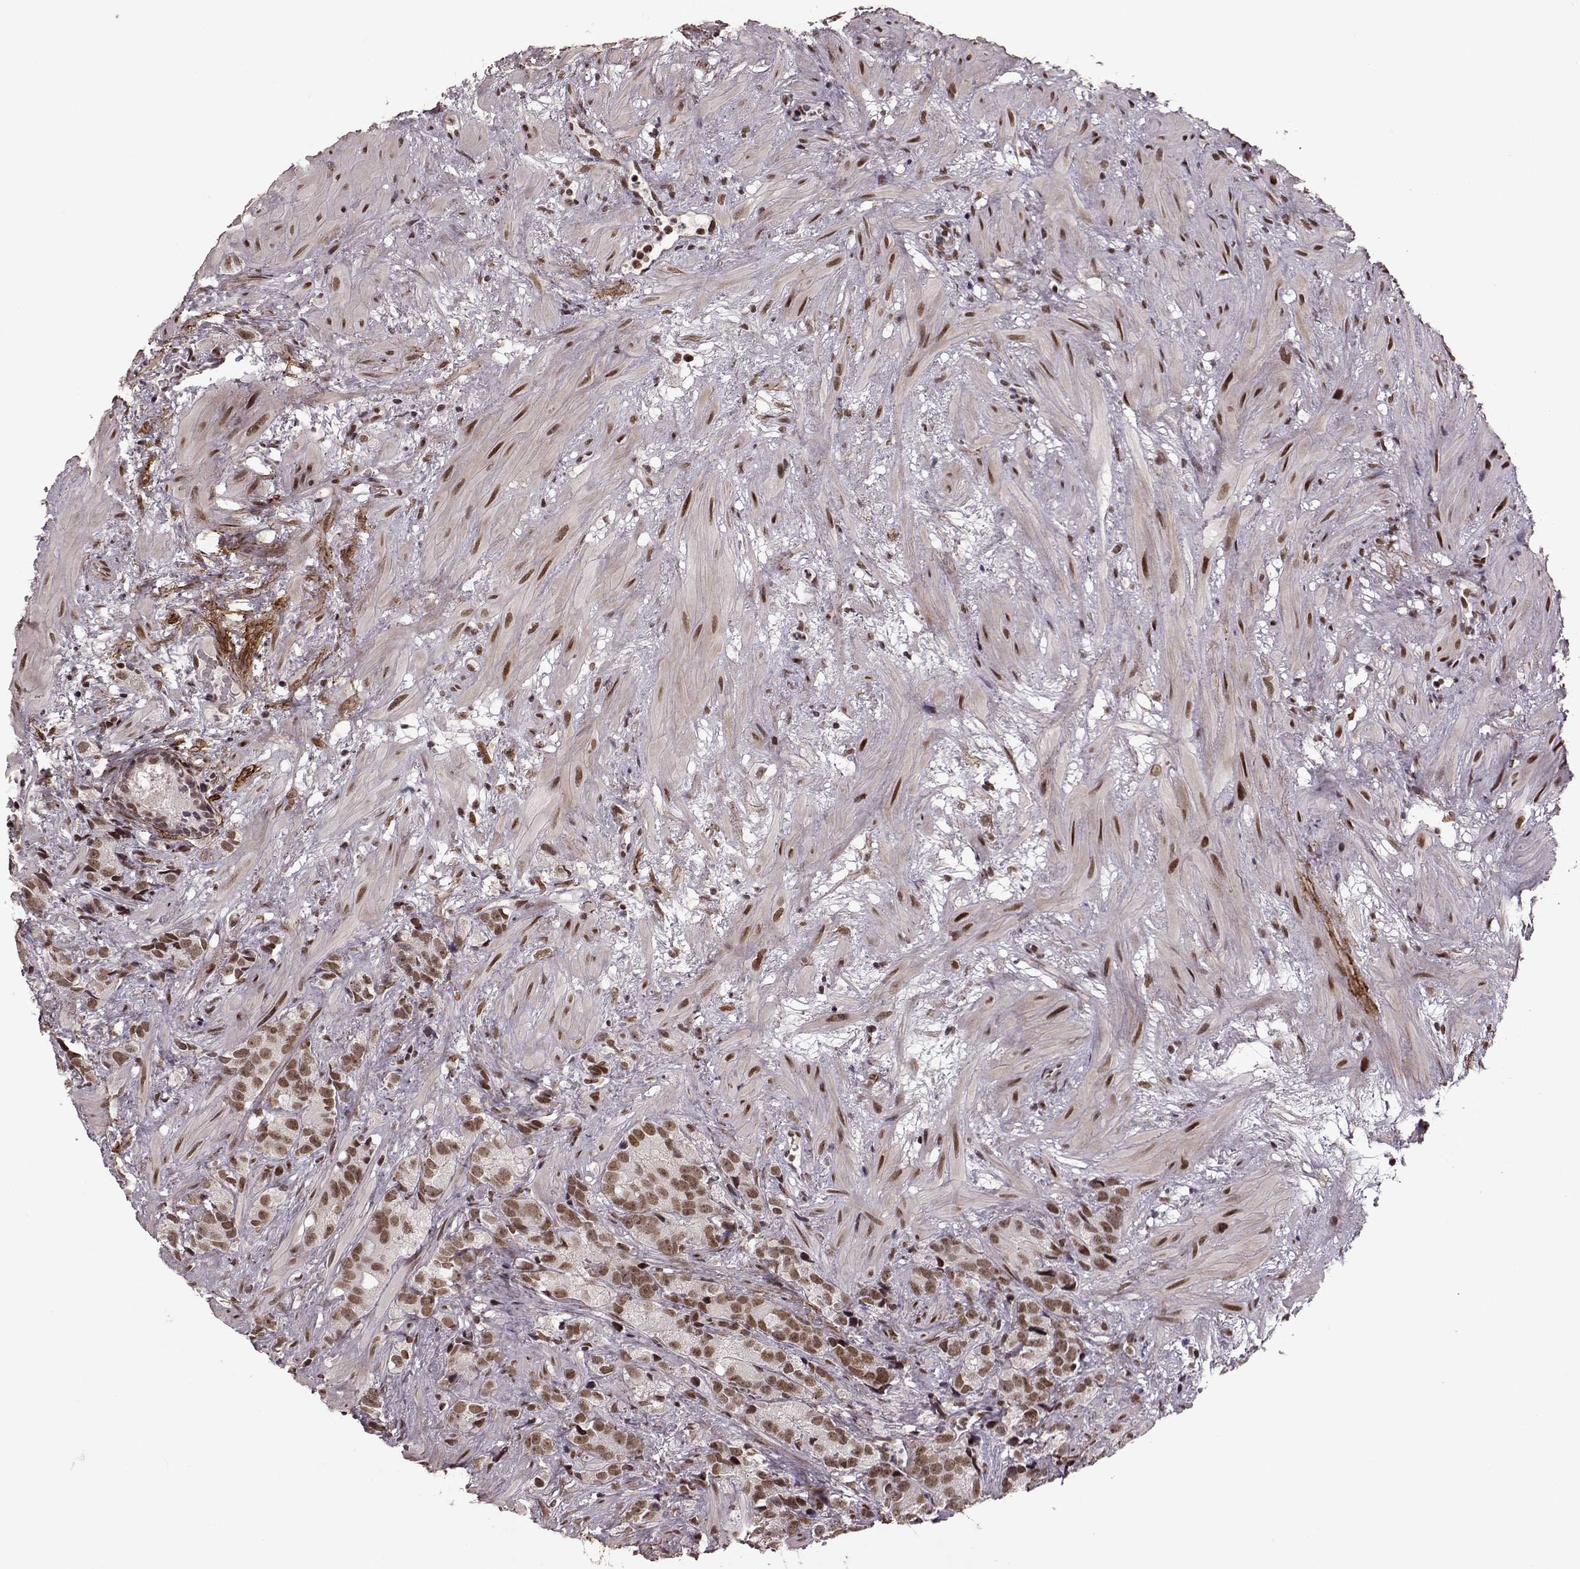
{"staining": {"intensity": "moderate", "quantity": ">75%", "location": "nuclear"}, "tissue": "prostate cancer", "cell_type": "Tumor cells", "image_type": "cancer", "snomed": [{"axis": "morphology", "description": "Adenocarcinoma, High grade"}, {"axis": "topography", "description": "Prostate"}], "caption": "Protein staining of prostate cancer tissue displays moderate nuclear expression in approximately >75% of tumor cells. (DAB (3,3'-diaminobenzidine) IHC, brown staining for protein, blue staining for nuclei).", "gene": "RRAGD", "patient": {"sex": "male", "age": 90}}